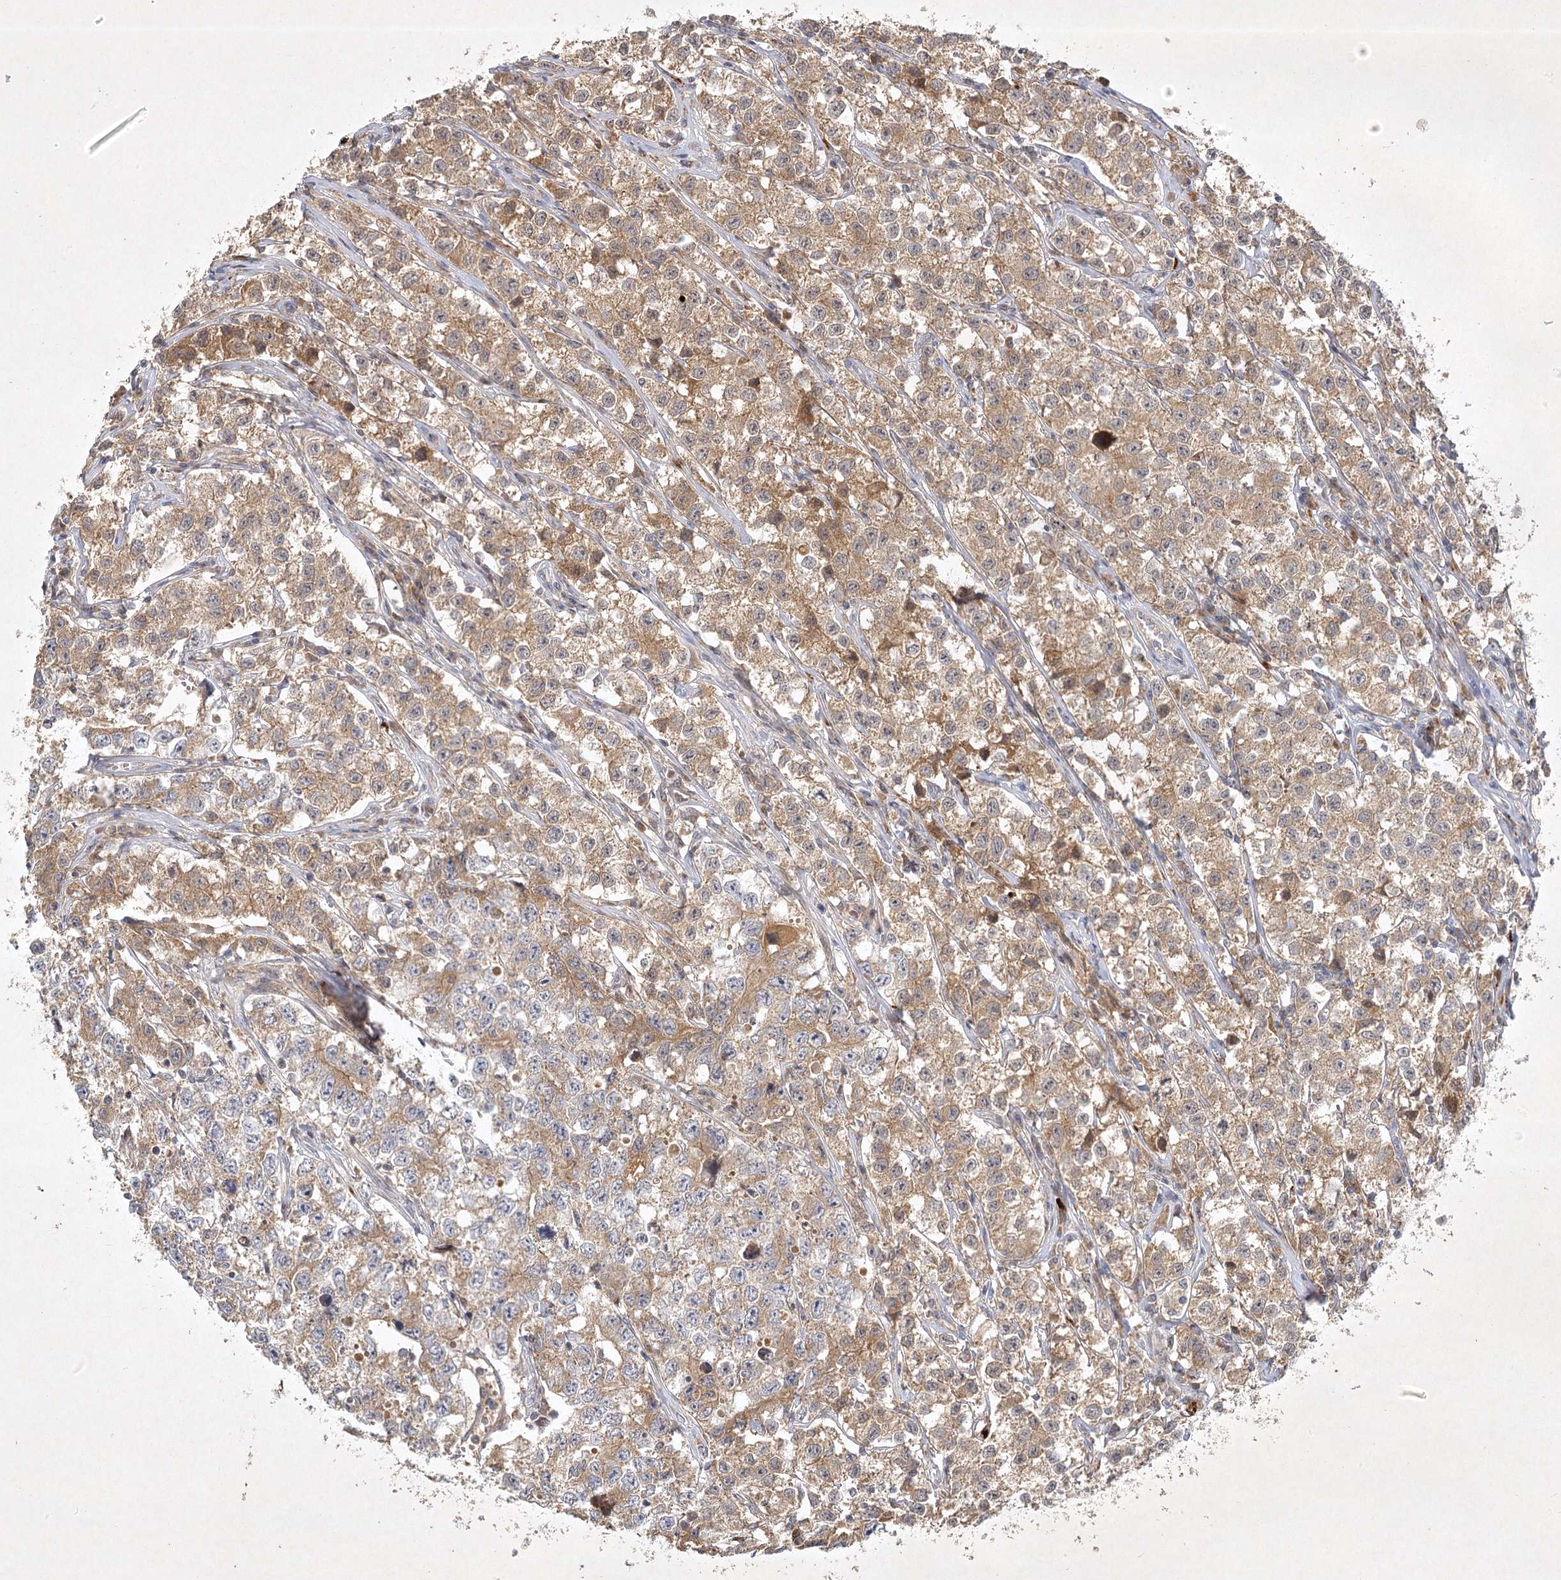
{"staining": {"intensity": "moderate", "quantity": ">75%", "location": "cytoplasmic/membranous"}, "tissue": "testis cancer", "cell_type": "Tumor cells", "image_type": "cancer", "snomed": [{"axis": "morphology", "description": "Seminoma, NOS"}, {"axis": "morphology", "description": "Carcinoma, Embryonal, NOS"}, {"axis": "topography", "description": "Testis"}], "caption": "Tumor cells exhibit medium levels of moderate cytoplasmic/membranous staining in about >75% of cells in testis cancer.", "gene": "PYROXD2", "patient": {"sex": "male", "age": 43}}